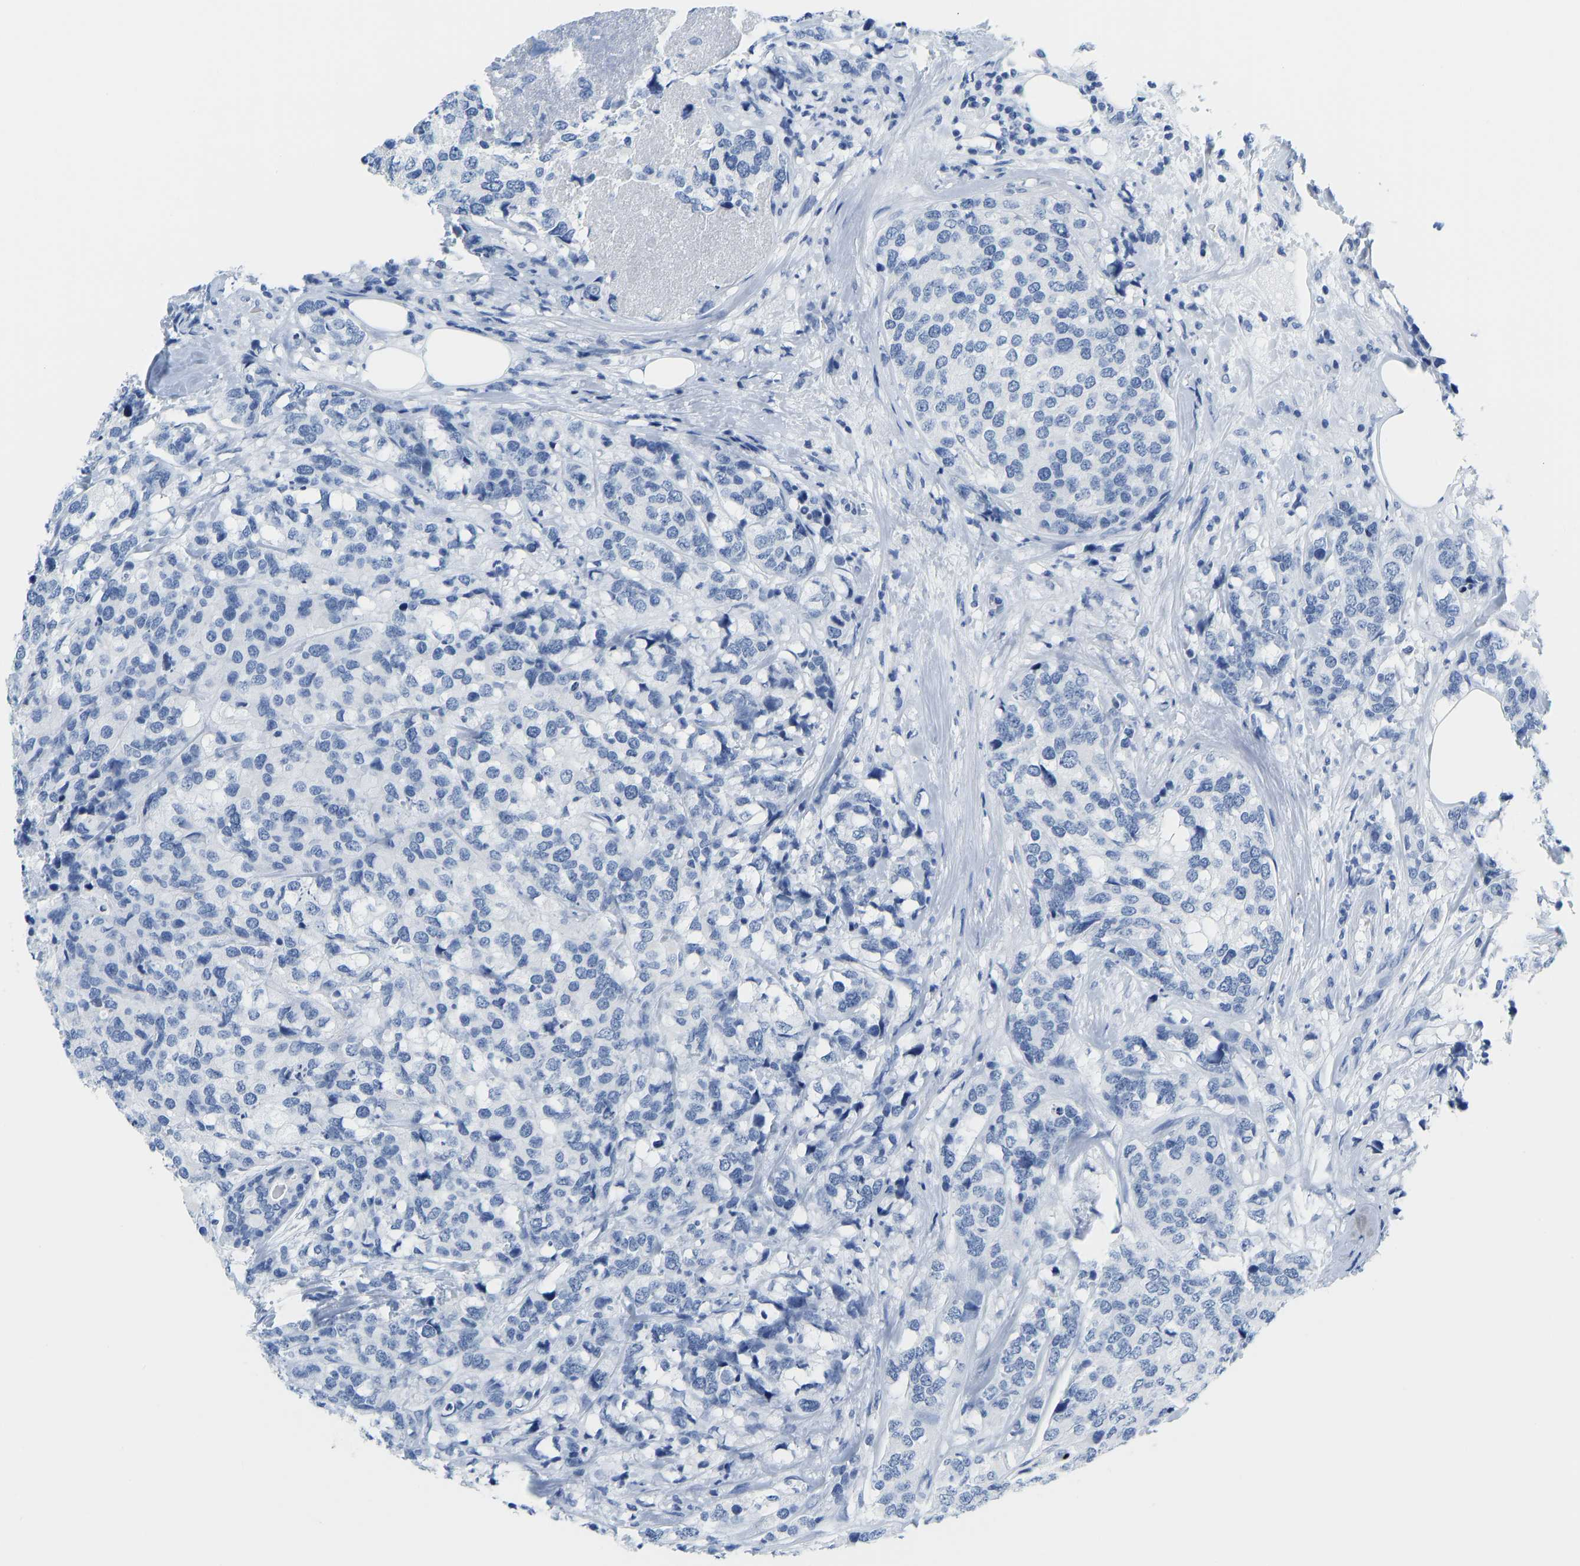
{"staining": {"intensity": "negative", "quantity": "none", "location": "none"}, "tissue": "breast cancer", "cell_type": "Tumor cells", "image_type": "cancer", "snomed": [{"axis": "morphology", "description": "Lobular carcinoma"}, {"axis": "topography", "description": "Breast"}], "caption": "Breast lobular carcinoma stained for a protein using immunohistochemistry (IHC) displays no staining tumor cells.", "gene": "SERPINB3", "patient": {"sex": "female", "age": 59}}